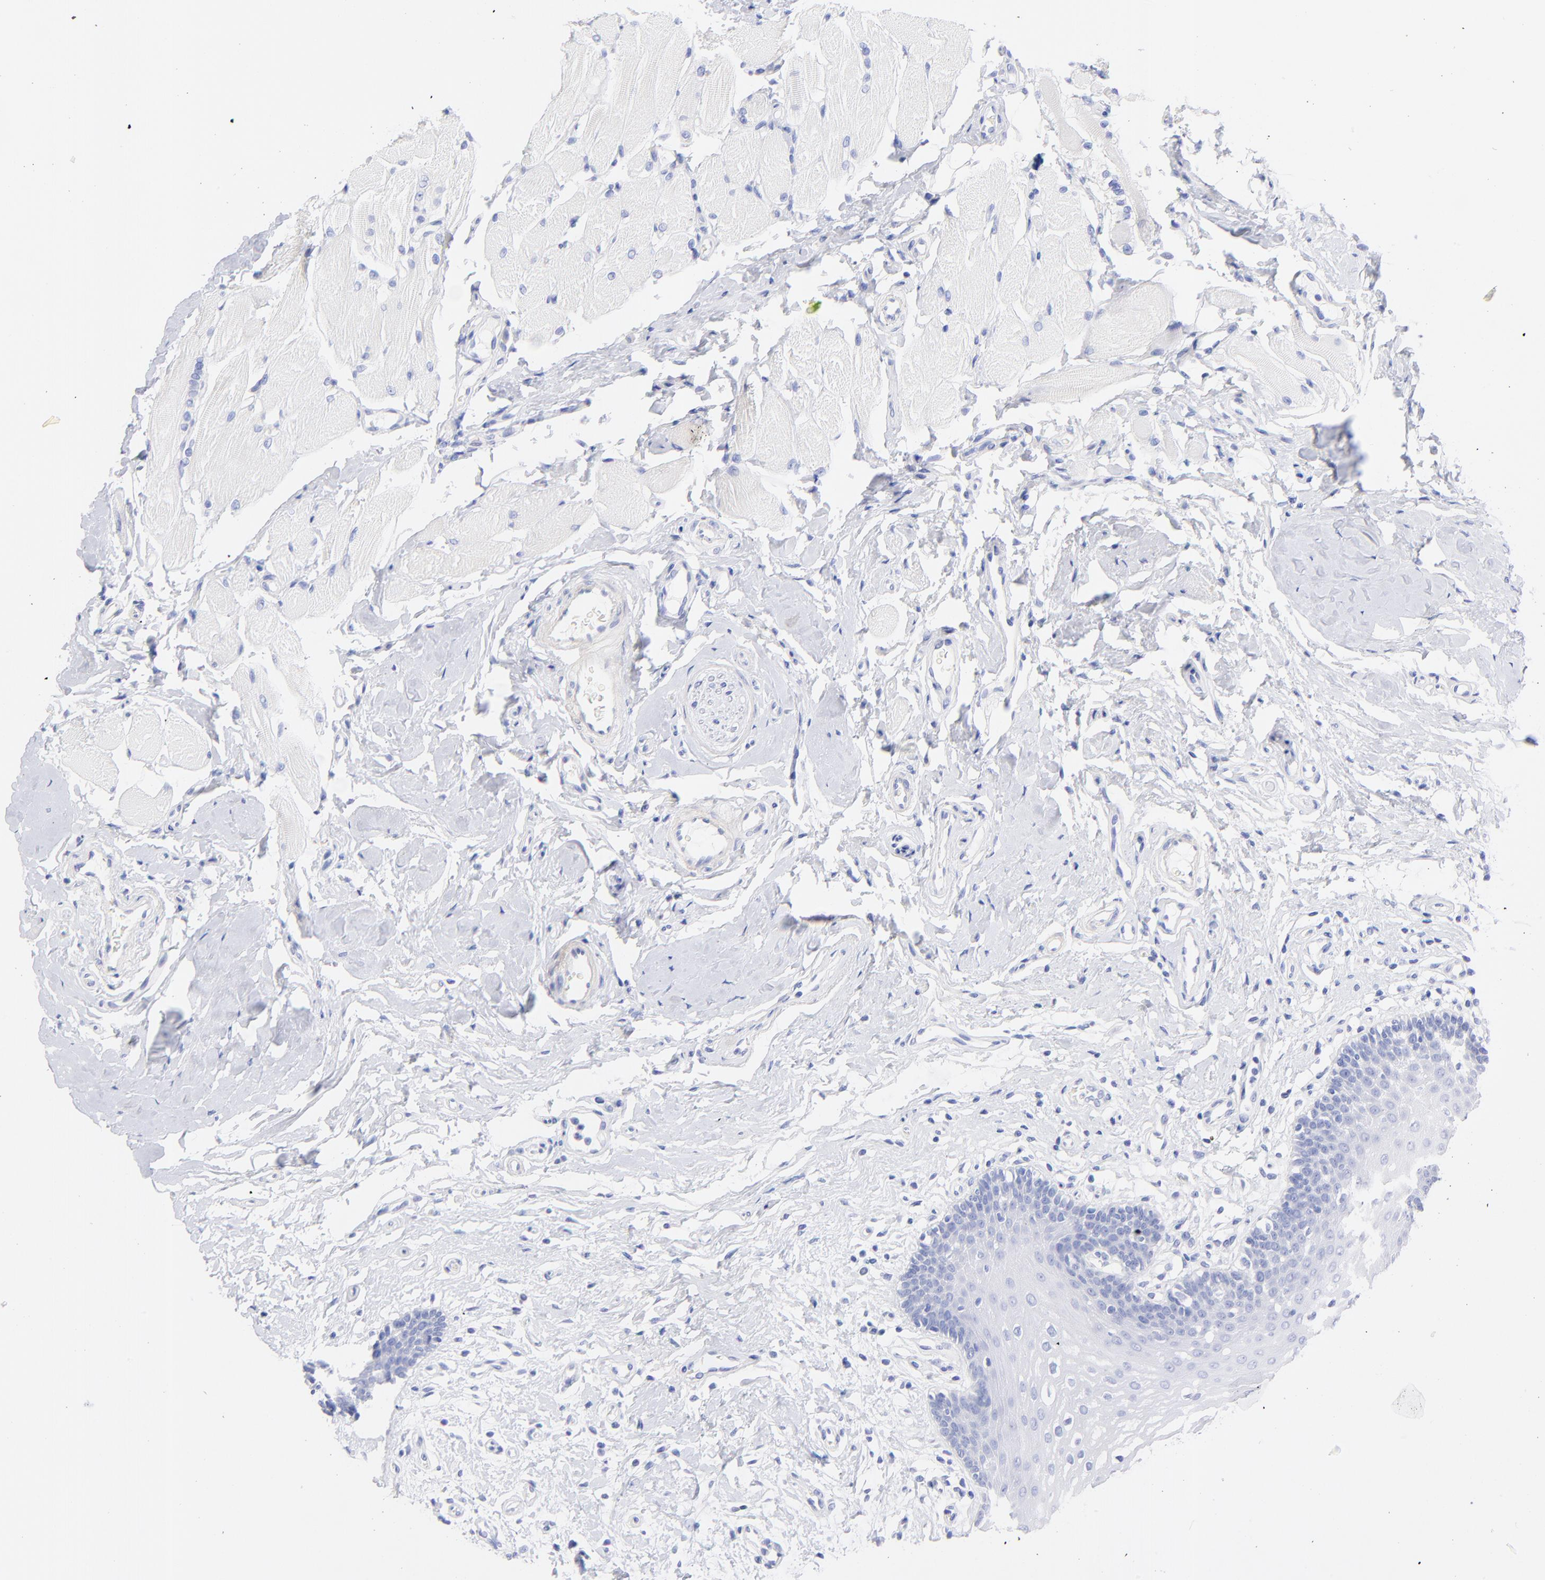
{"staining": {"intensity": "negative", "quantity": "none", "location": "none"}, "tissue": "oral mucosa", "cell_type": "Squamous epithelial cells", "image_type": "normal", "snomed": [{"axis": "morphology", "description": "Normal tissue, NOS"}, {"axis": "topography", "description": "Oral tissue"}], "caption": "Immunohistochemistry (IHC) of benign oral mucosa demonstrates no positivity in squamous epithelial cells. (Brightfield microscopy of DAB immunohistochemistry (IHC) at high magnification).", "gene": "C1QTNF6", "patient": {"sex": "male", "age": 62}}